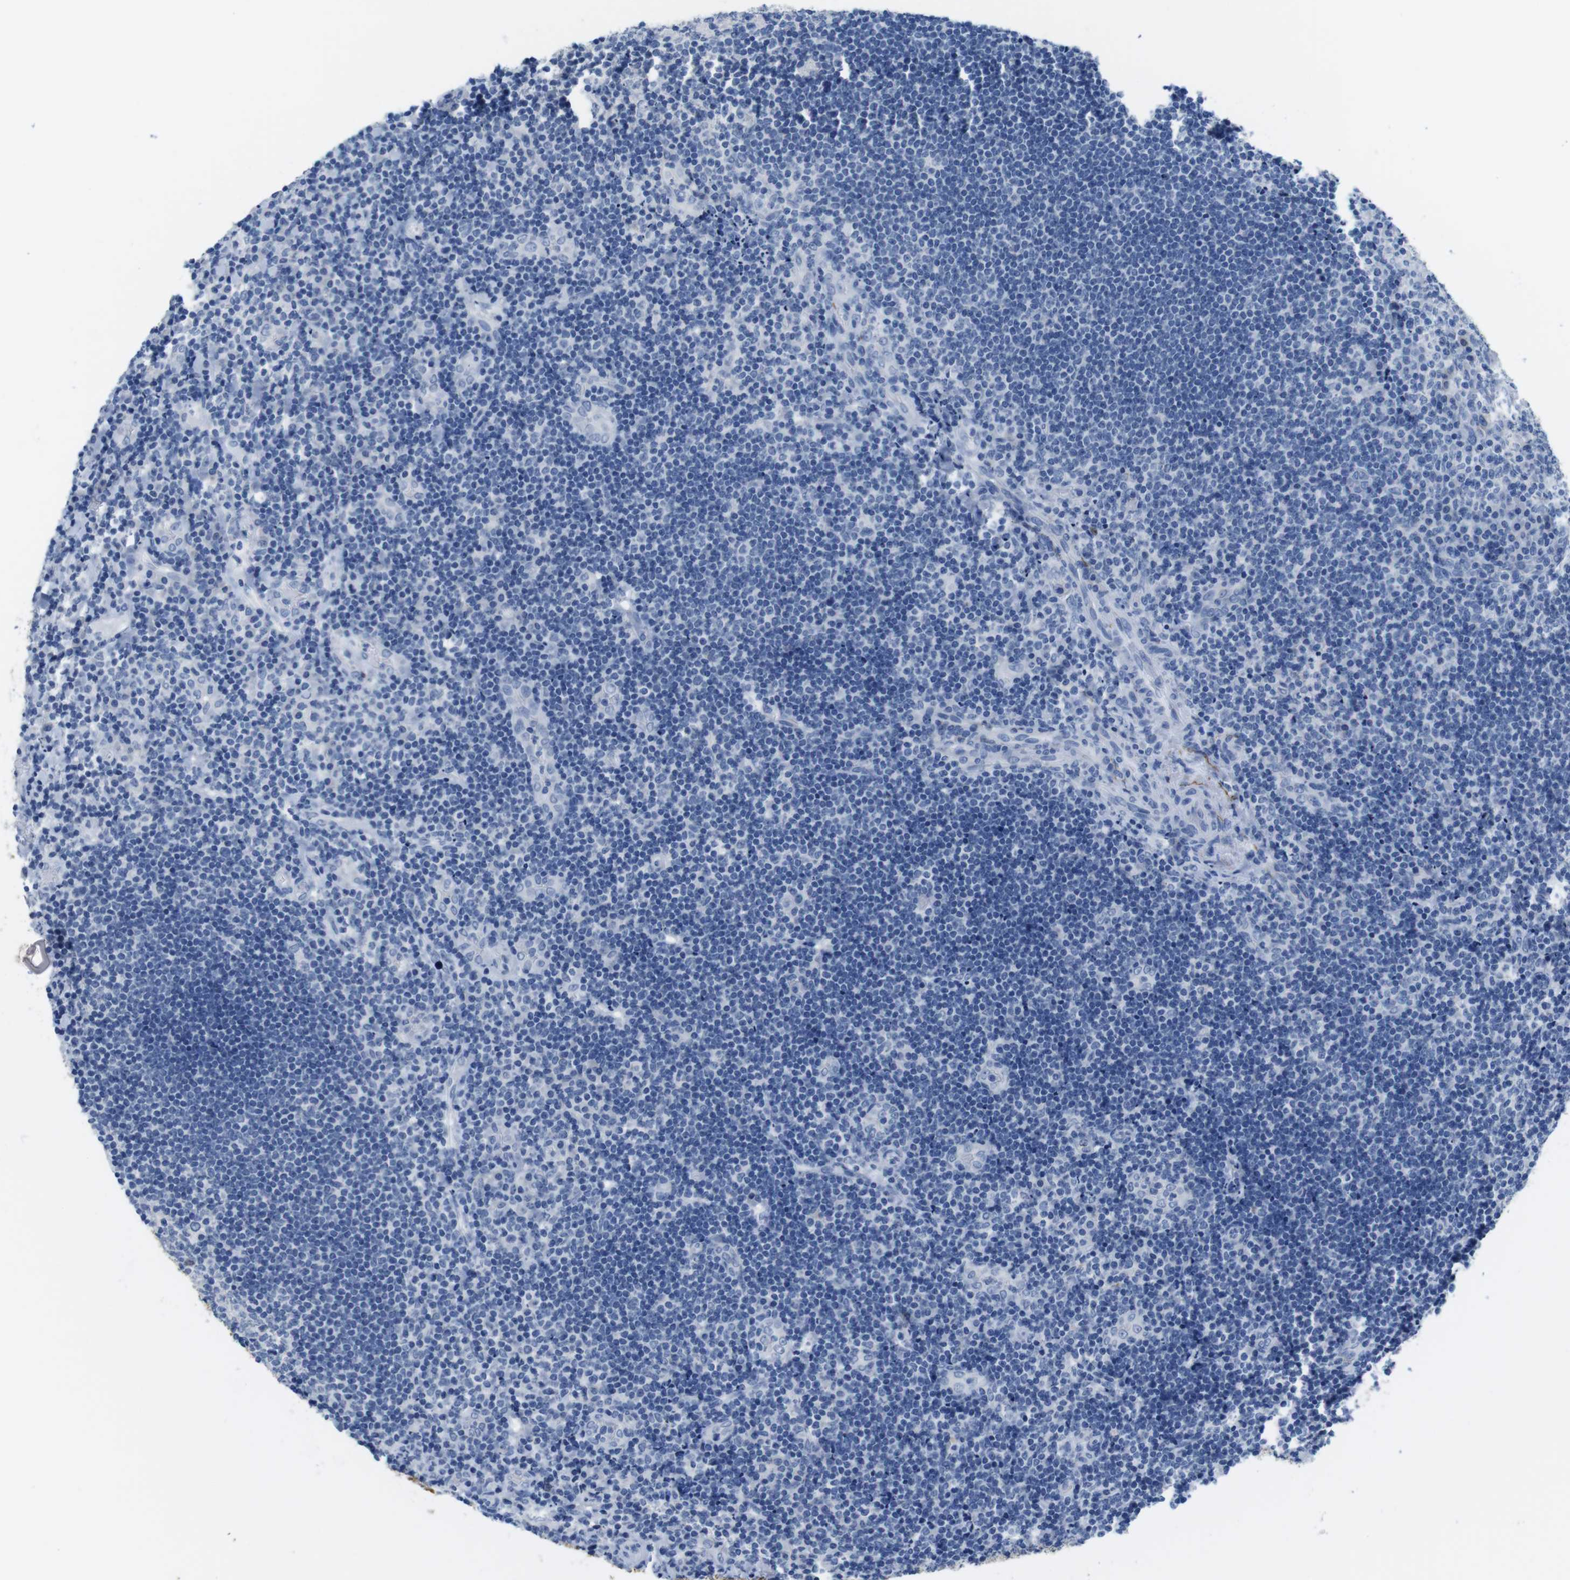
{"staining": {"intensity": "negative", "quantity": "none", "location": "none"}, "tissue": "lymphoma", "cell_type": "Tumor cells", "image_type": "cancer", "snomed": [{"axis": "morphology", "description": "Malignant lymphoma, non-Hodgkin's type, High grade"}, {"axis": "topography", "description": "Tonsil"}], "caption": "Tumor cells are negative for protein expression in human high-grade malignant lymphoma, non-Hodgkin's type.", "gene": "MAP6", "patient": {"sex": "female", "age": 36}}